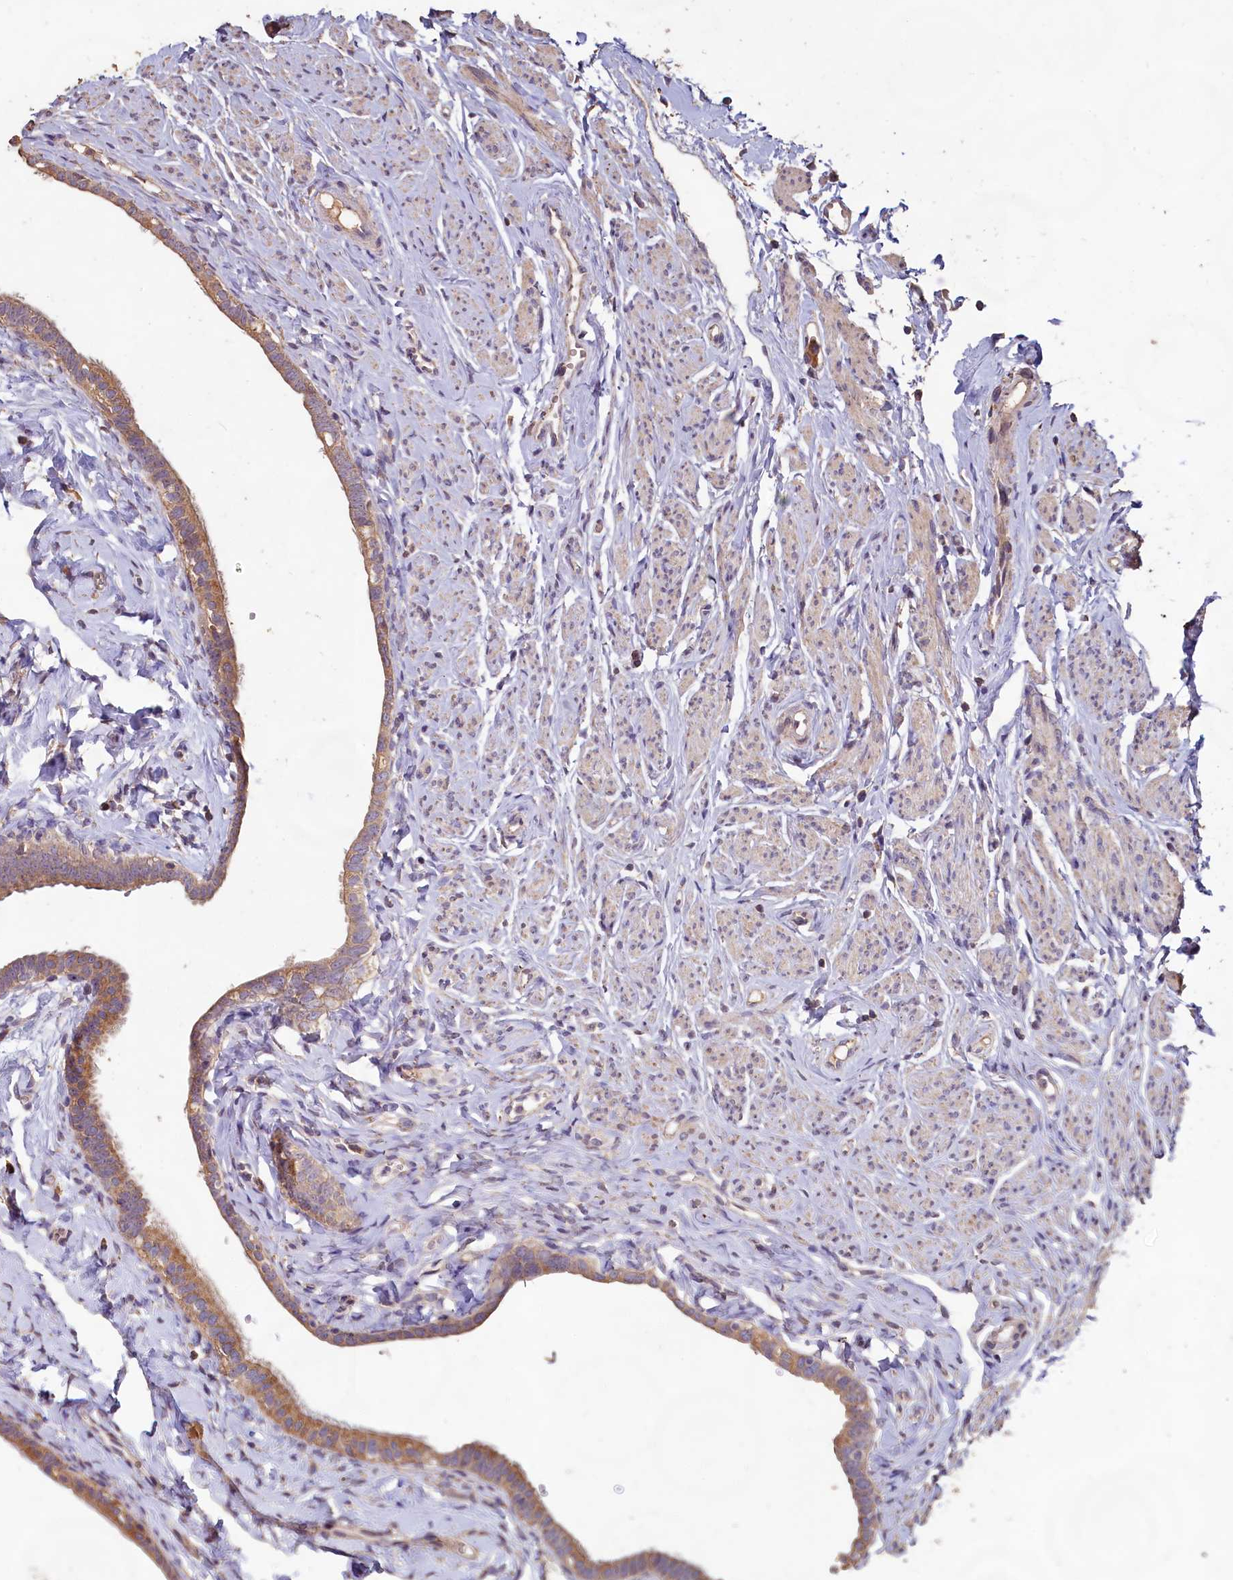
{"staining": {"intensity": "moderate", "quantity": "25%-75%", "location": "cytoplasmic/membranous"}, "tissue": "fallopian tube", "cell_type": "Glandular cells", "image_type": "normal", "snomed": [{"axis": "morphology", "description": "Normal tissue, NOS"}, {"axis": "topography", "description": "Fallopian tube"}], "caption": "High-magnification brightfield microscopy of benign fallopian tube stained with DAB (3,3'-diaminobenzidine) (brown) and counterstained with hematoxylin (blue). glandular cells exhibit moderate cytoplasmic/membranous expression is seen in about25%-75% of cells. (DAB (3,3'-diaminobenzidine) = brown stain, brightfield microscopy at high magnification).", "gene": "FUNDC1", "patient": {"sex": "female", "age": 66}}